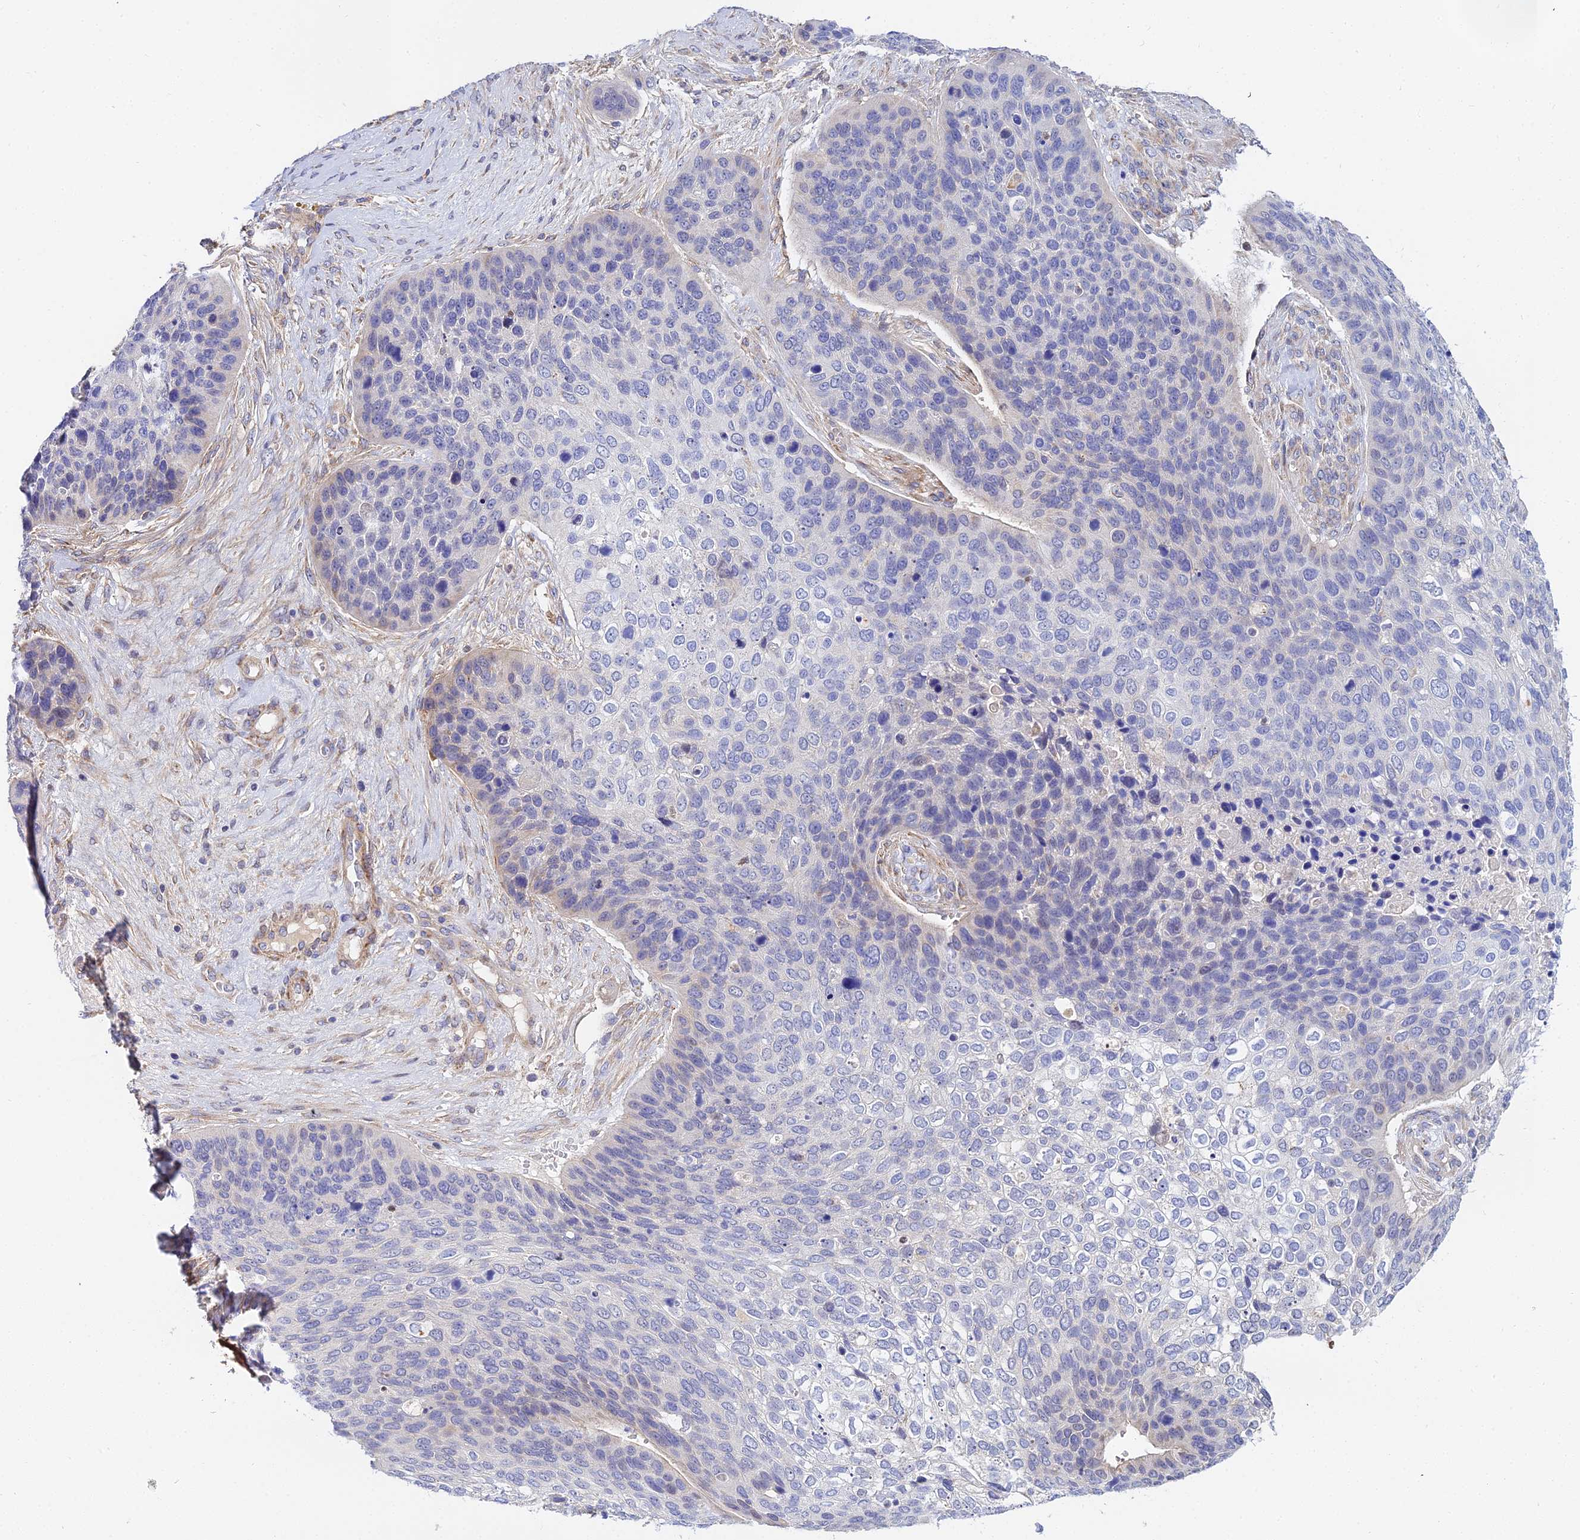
{"staining": {"intensity": "negative", "quantity": "none", "location": "none"}, "tissue": "skin cancer", "cell_type": "Tumor cells", "image_type": "cancer", "snomed": [{"axis": "morphology", "description": "Basal cell carcinoma"}, {"axis": "topography", "description": "Skin"}], "caption": "The histopathology image displays no staining of tumor cells in skin cancer. (DAB immunohistochemistry (IHC) with hematoxylin counter stain).", "gene": "ACOT2", "patient": {"sex": "female", "age": 74}}